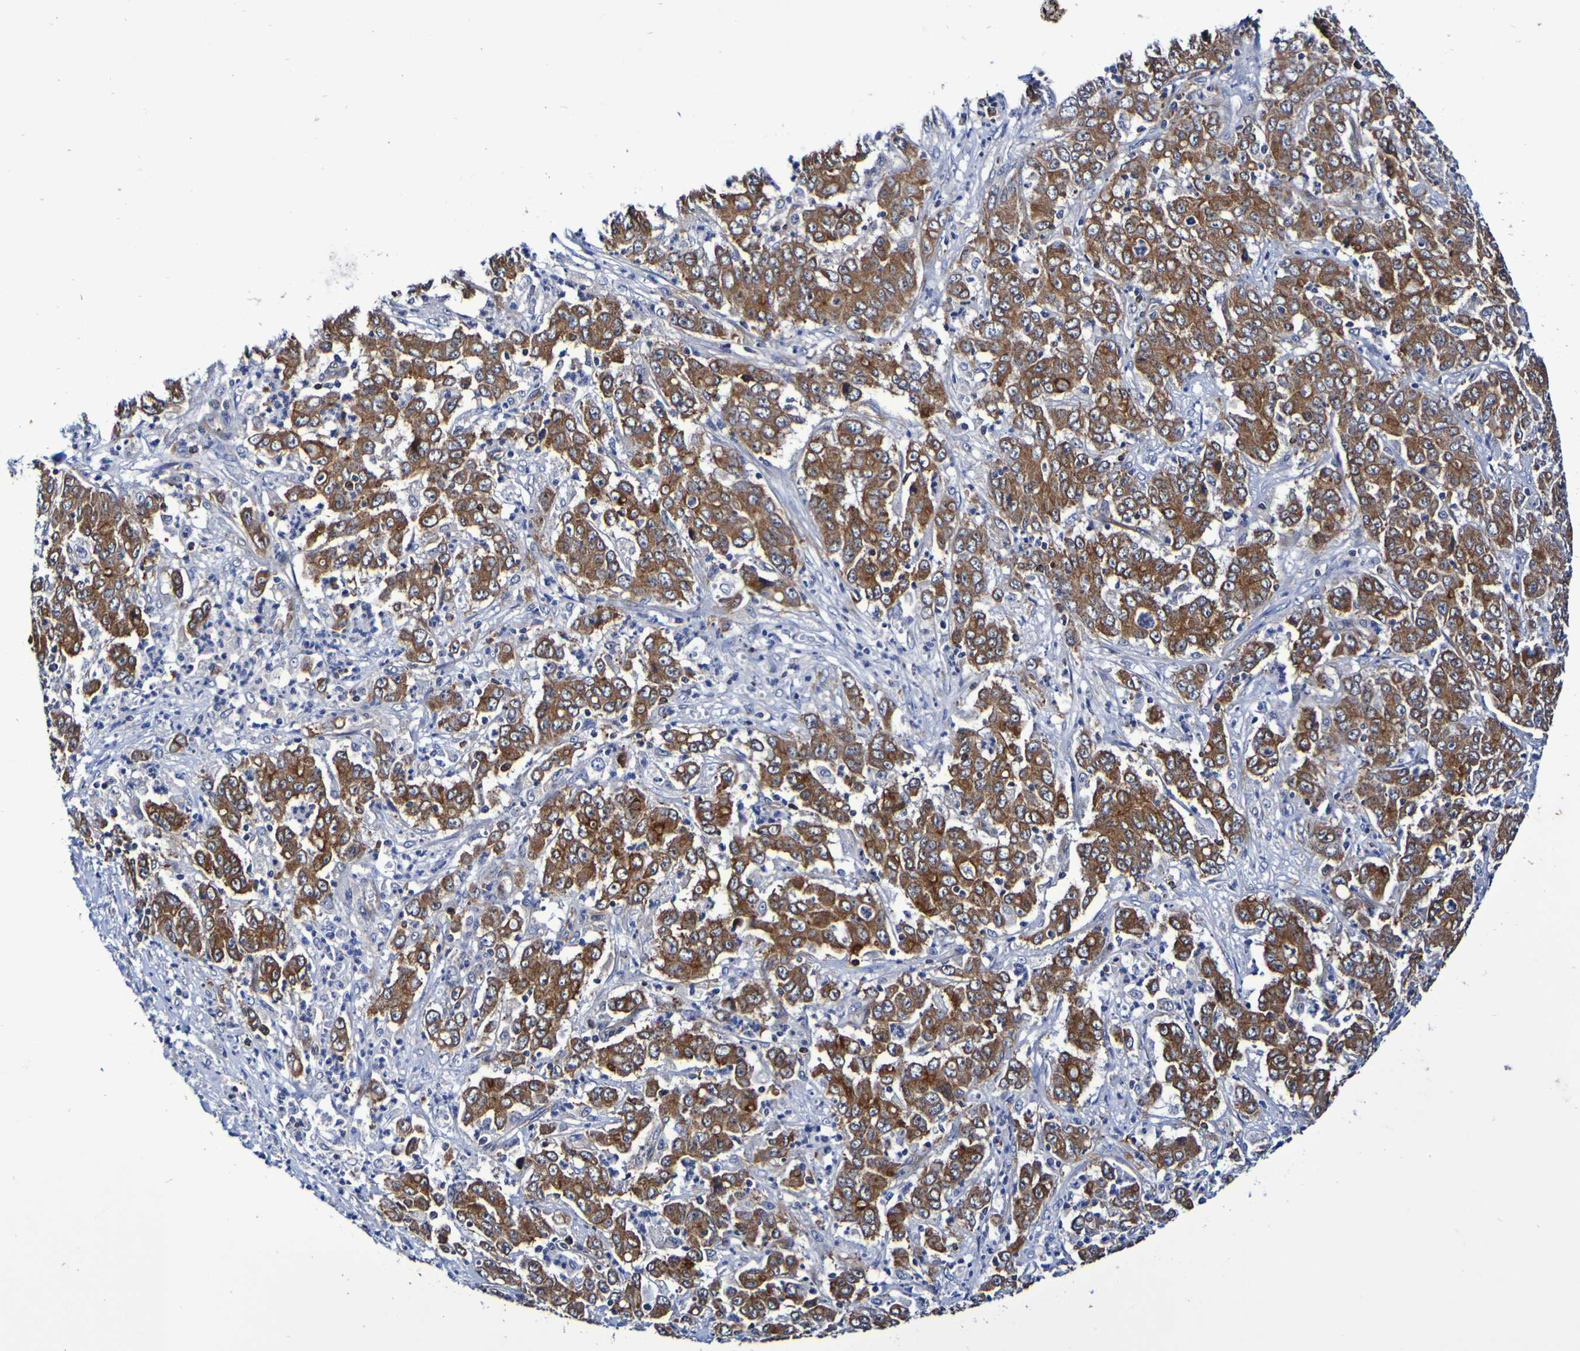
{"staining": {"intensity": "strong", "quantity": ">75%", "location": "cytoplasmic/membranous"}, "tissue": "stomach cancer", "cell_type": "Tumor cells", "image_type": "cancer", "snomed": [{"axis": "morphology", "description": "Adenocarcinoma, NOS"}, {"axis": "topography", "description": "Stomach, lower"}], "caption": "The photomicrograph reveals immunohistochemical staining of stomach cancer. There is strong cytoplasmic/membranous positivity is seen in about >75% of tumor cells. (IHC, brightfield microscopy, high magnification).", "gene": "GJB1", "patient": {"sex": "female", "age": 71}}